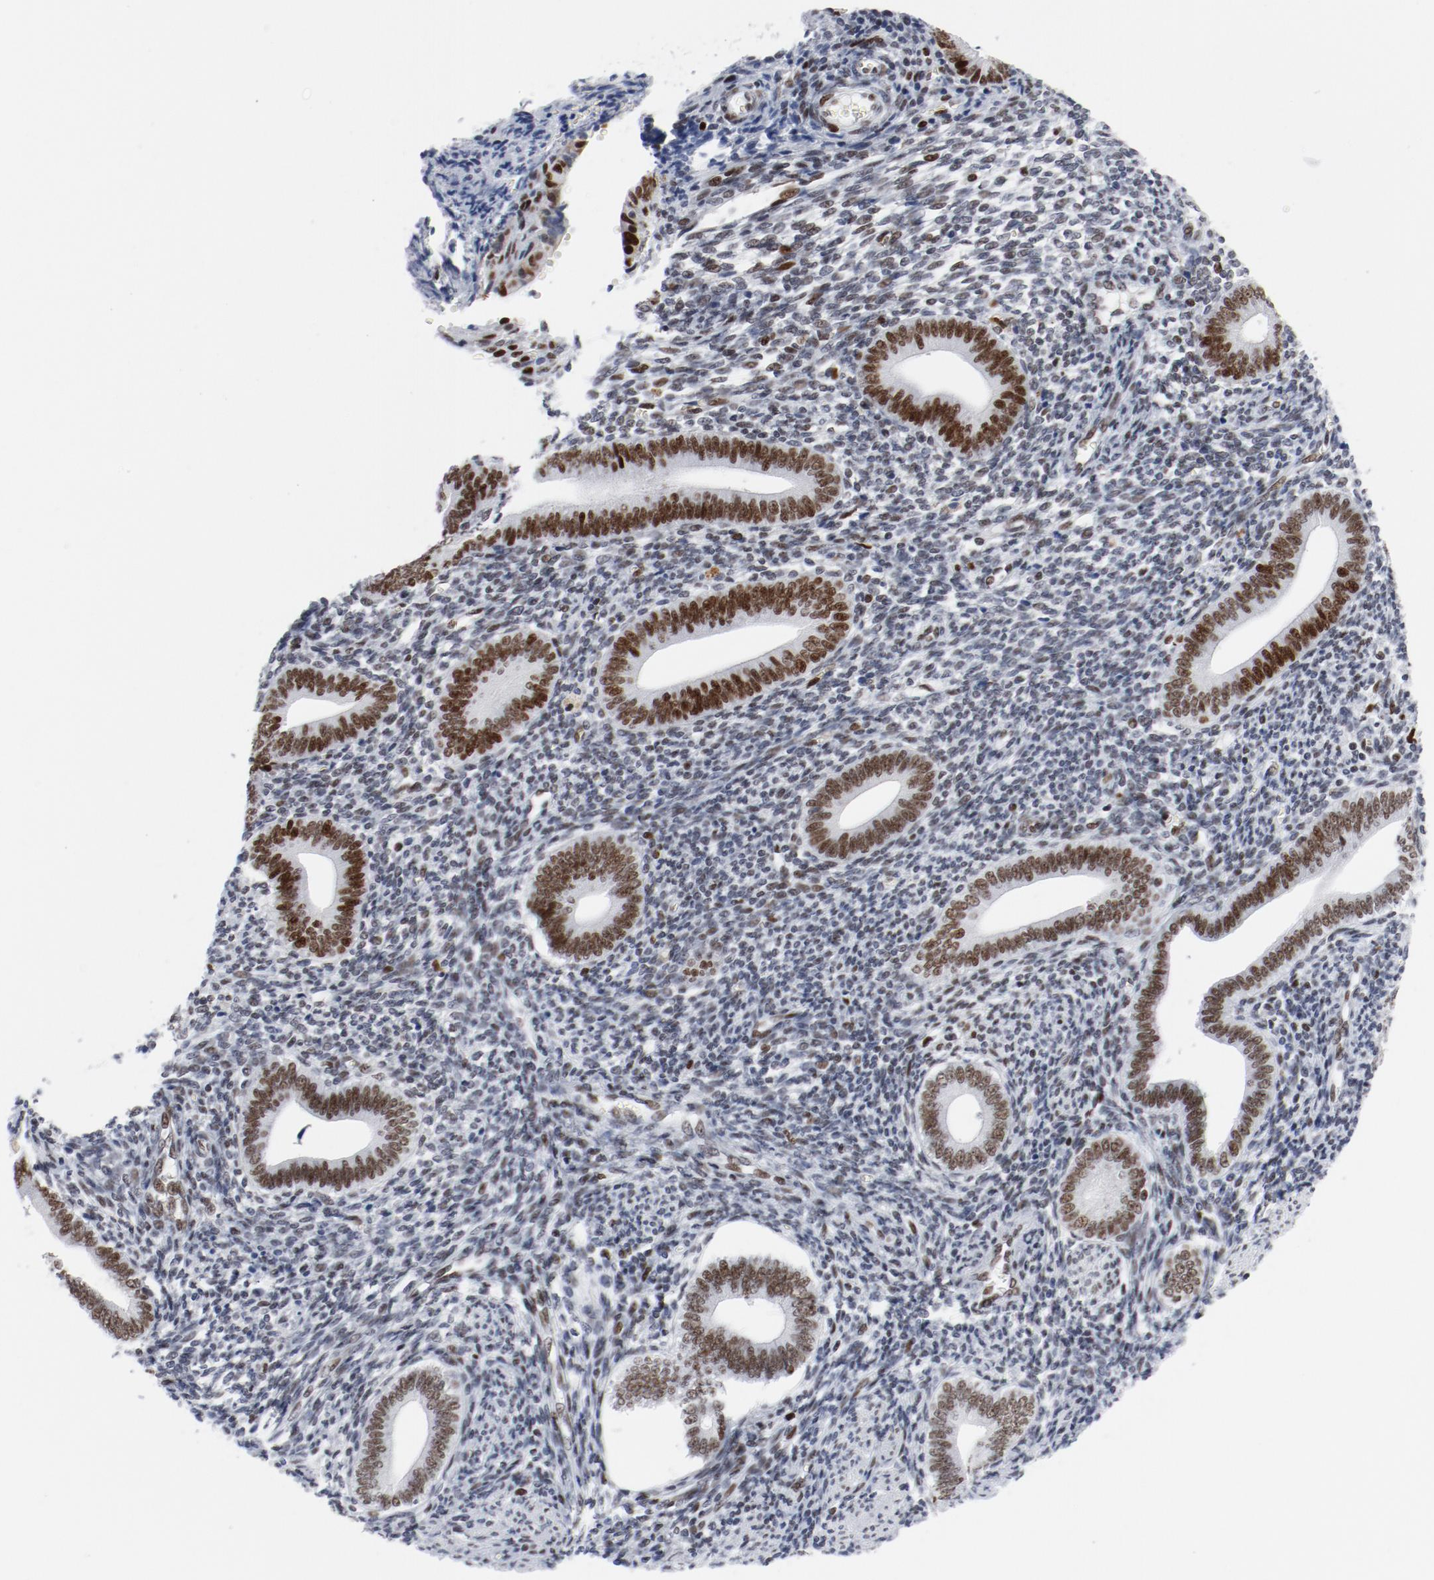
{"staining": {"intensity": "strong", "quantity": "25%-75%", "location": "nuclear"}, "tissue": "endometrium", "cell_type": "Cells in endometrial stroma", "image_type": "normal", "snomed": [{"axis": "morphology", "description": "Normal tissue, NOS"}, {"axis": "topography", "description": "Uterus"}, {"axis": "topography", "description": "Endometrium"}], "caption": "Endometrium stained with a brown dye exhibits strong nuclear positive staining in approximately 25%-75% of cells in endometrial stroma.", "gene": "POLD1", "patient": {"sex": "female", "age": 33}}